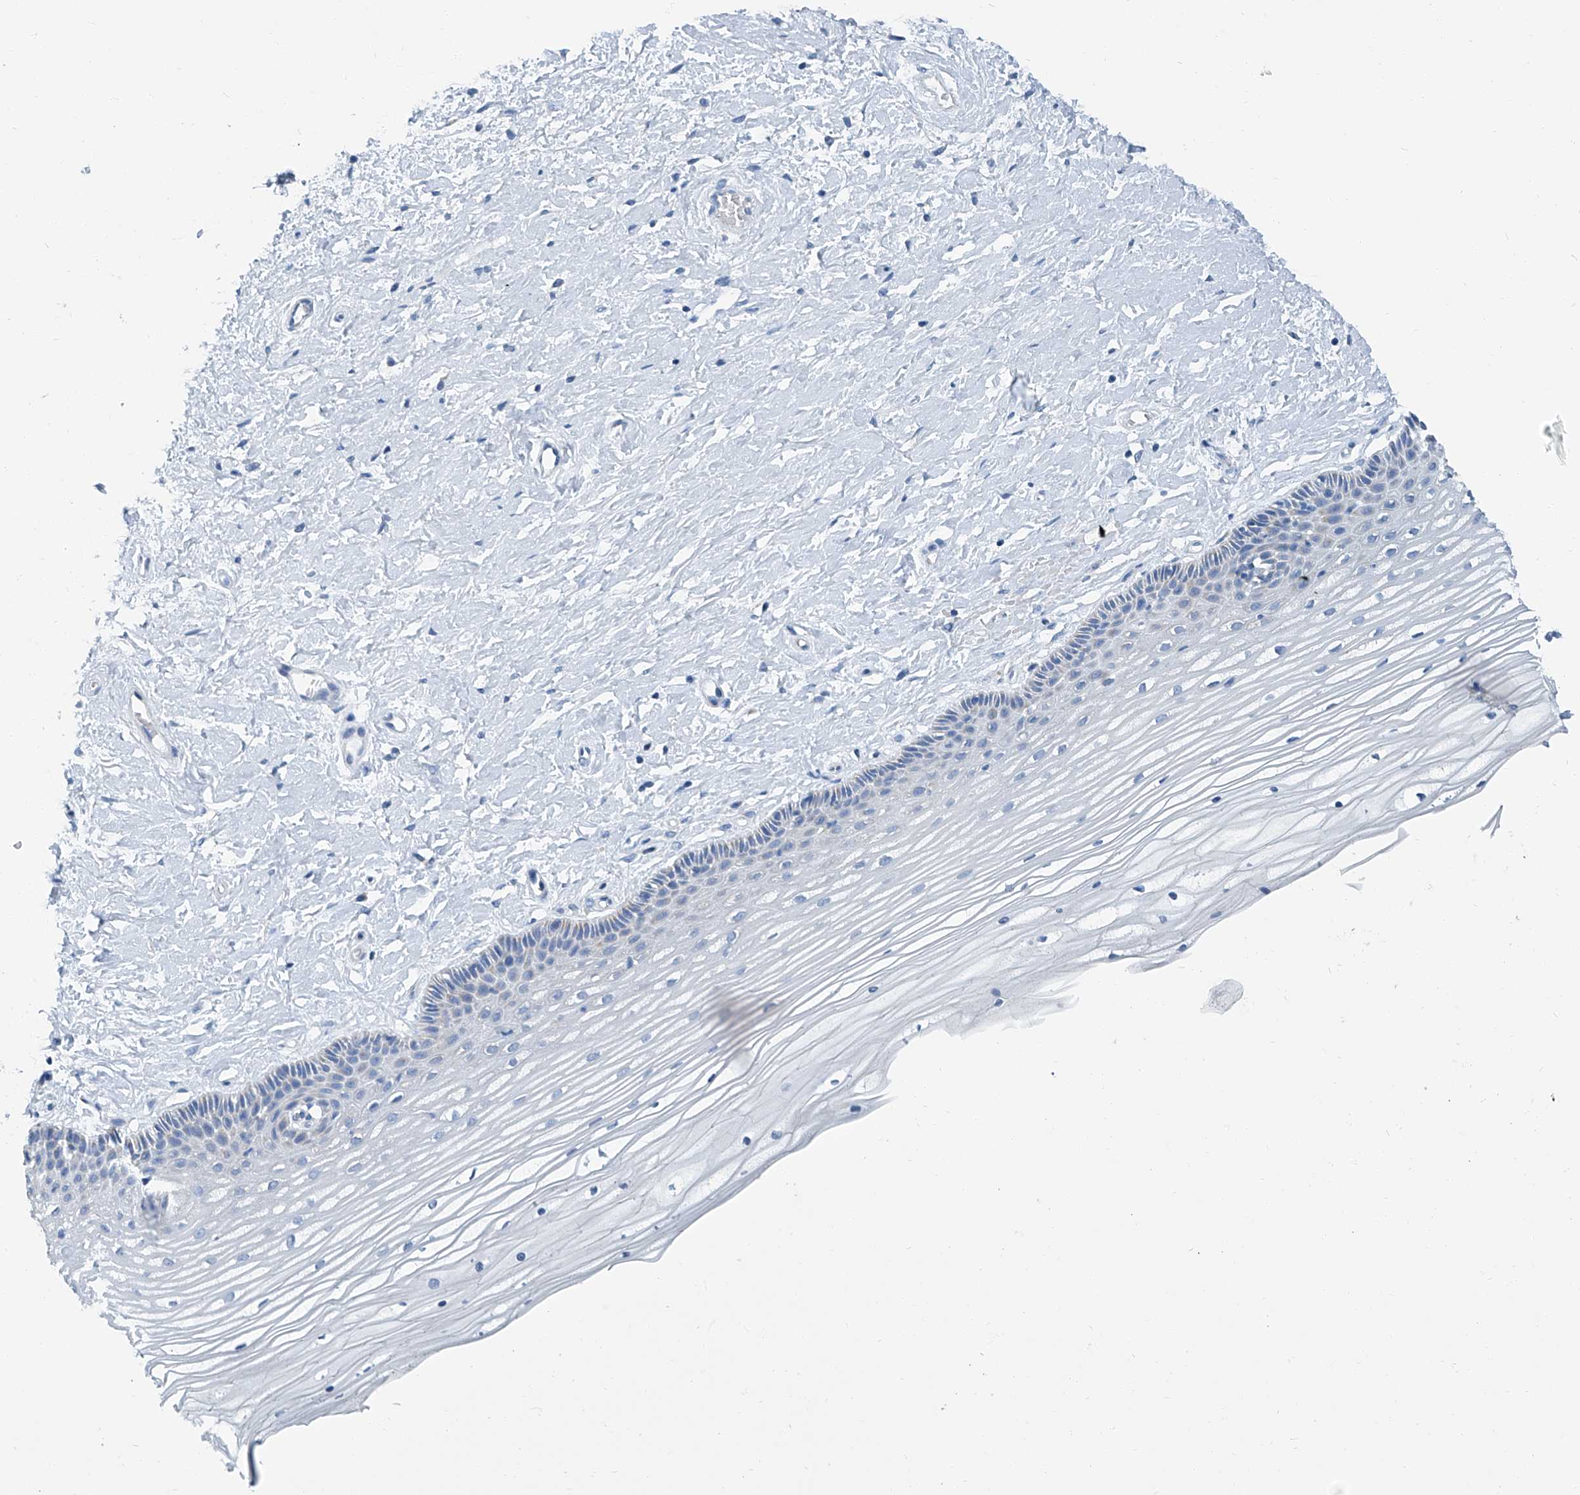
{"staining": {"intensity": "negative", "quantity": "none", "location": "none"}, "tissue": "vagina", "cell_type": "Squamous epithelial cells", "image_type": "normal", "snomed": [{"axis": "morphology", "description": "Normal tissue, NOS"}, {"axis": "topography", "description": "Vagina"}, {"axis": "topography", "description": "Cervix"}], "caption": "Immunohistochemistry (IHC) photomicrograph of normal vagina stained for a protein (brown), which exhibits no staining in squamous epithelial cells.", "gene": "MT", "patient": {"sex": "female", "age": 40}}